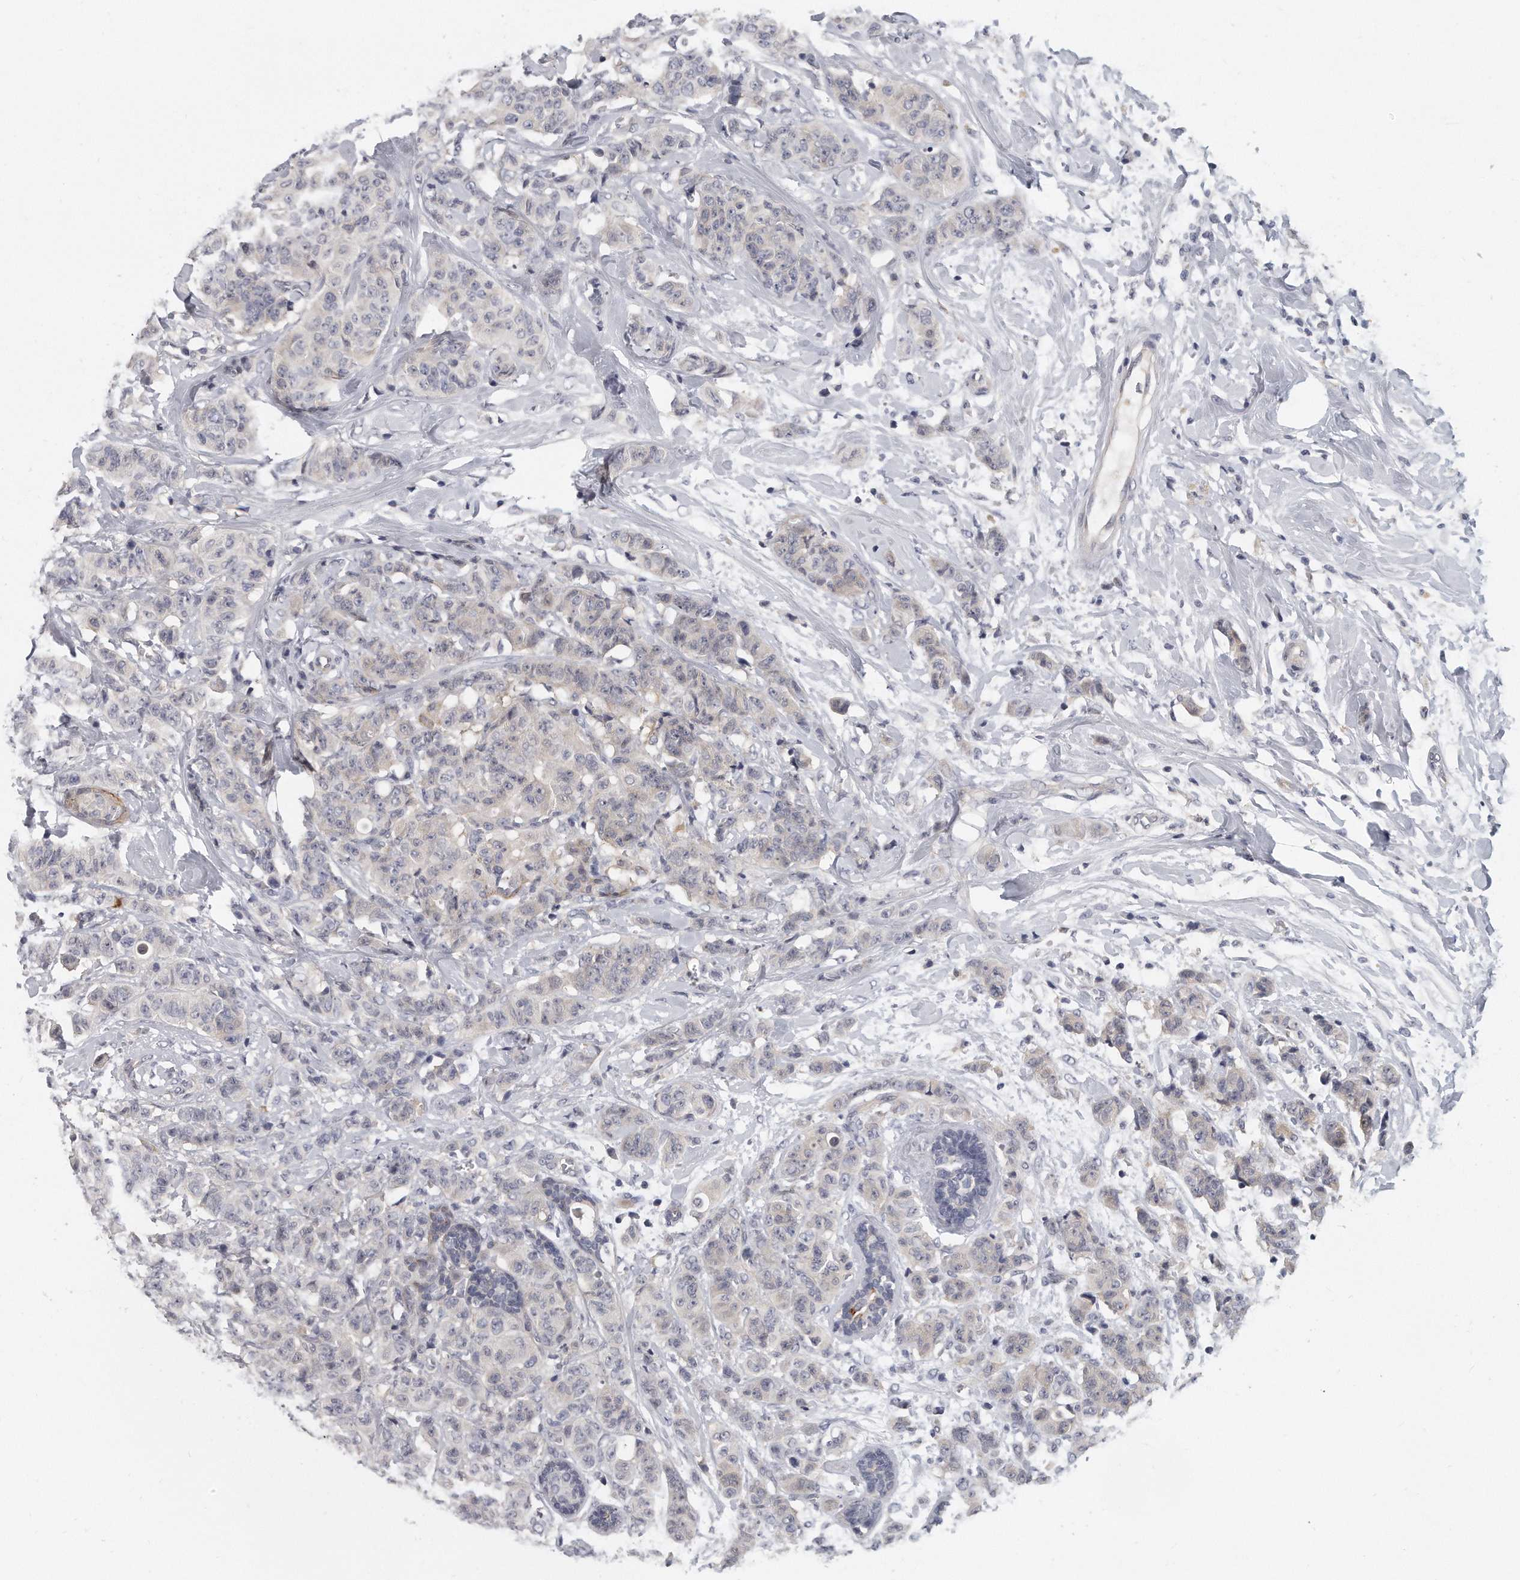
{"staining": {"intensity": "negative", "quantity": "none", "location": "none"}, "tissue": "breast cancer", "cell_type": "Tumor cells", "image_type": "cancer", "snomed": [{"axis": "morphology", "description": "Normal tissue, NOS"}, {"axis": "morphology", "description": "Duct carcinoma"}, {"axis": "topography", "description": "Breast"}], "caption": "Immunohistochemistry of human breast cancer (intraductal carcinoma) exhibits no positivity in tumor cells.", "gene": "KLHL7", "patient": {"sex": "female", "age": 40}}